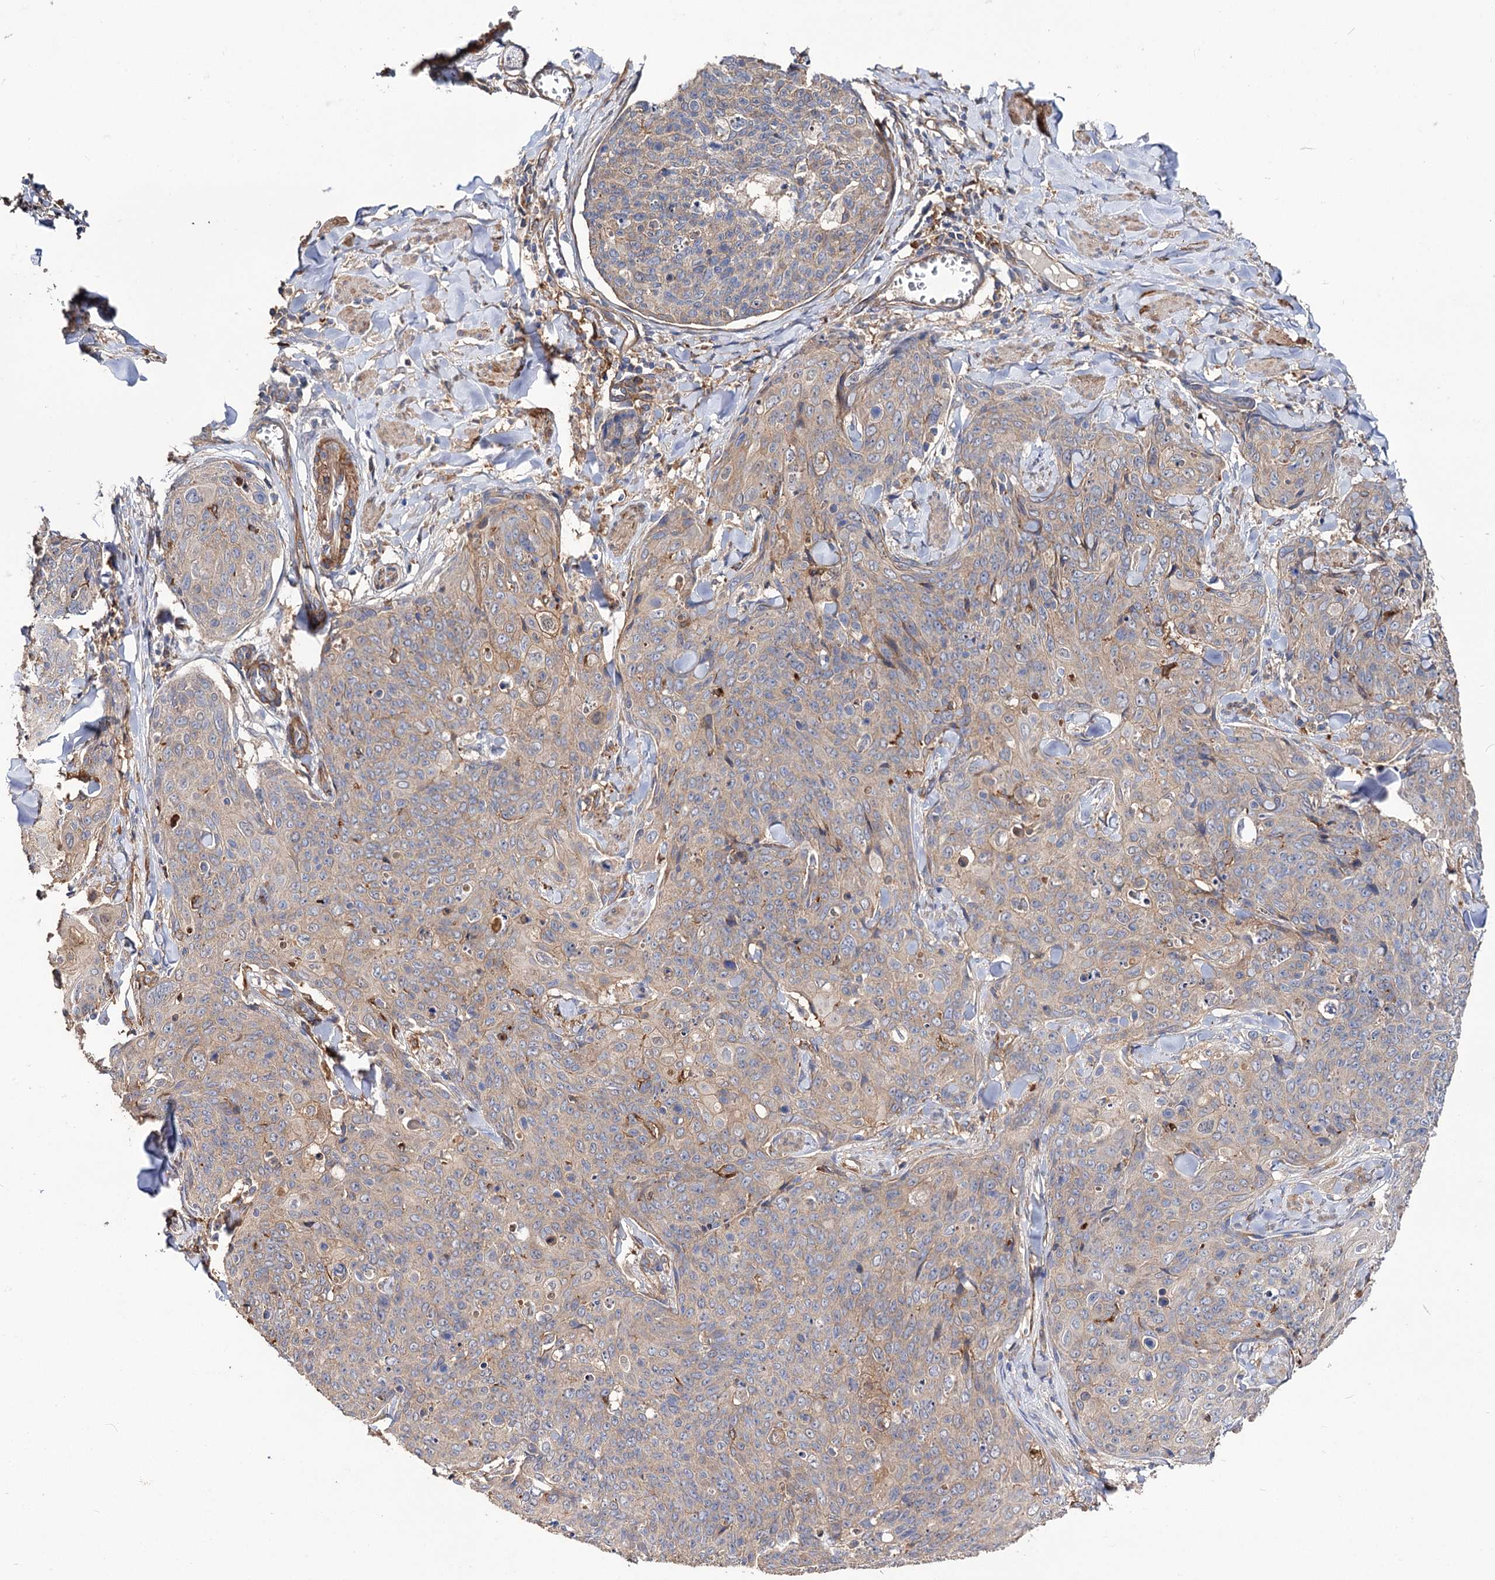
{"staining": {"intensity": "negative", "quantity": "none", "location": "none"}, "tissue": "skin cancer", "cell_type": "Tumor cells", "image_type": "cancer", "snomed": [{"axis": "morphology", "description": "Squamous cell carcinoma, NOS"}, {"axis": "topography", "description": "Skin"}, {"axis": "topography", "description": "Vulva"}], "caption": "Histopathology image shows no protein expression in tumor cells of skin cancer tissue.", "gene": "CSAD", "patient": {"sex": "female", "age": 85}}